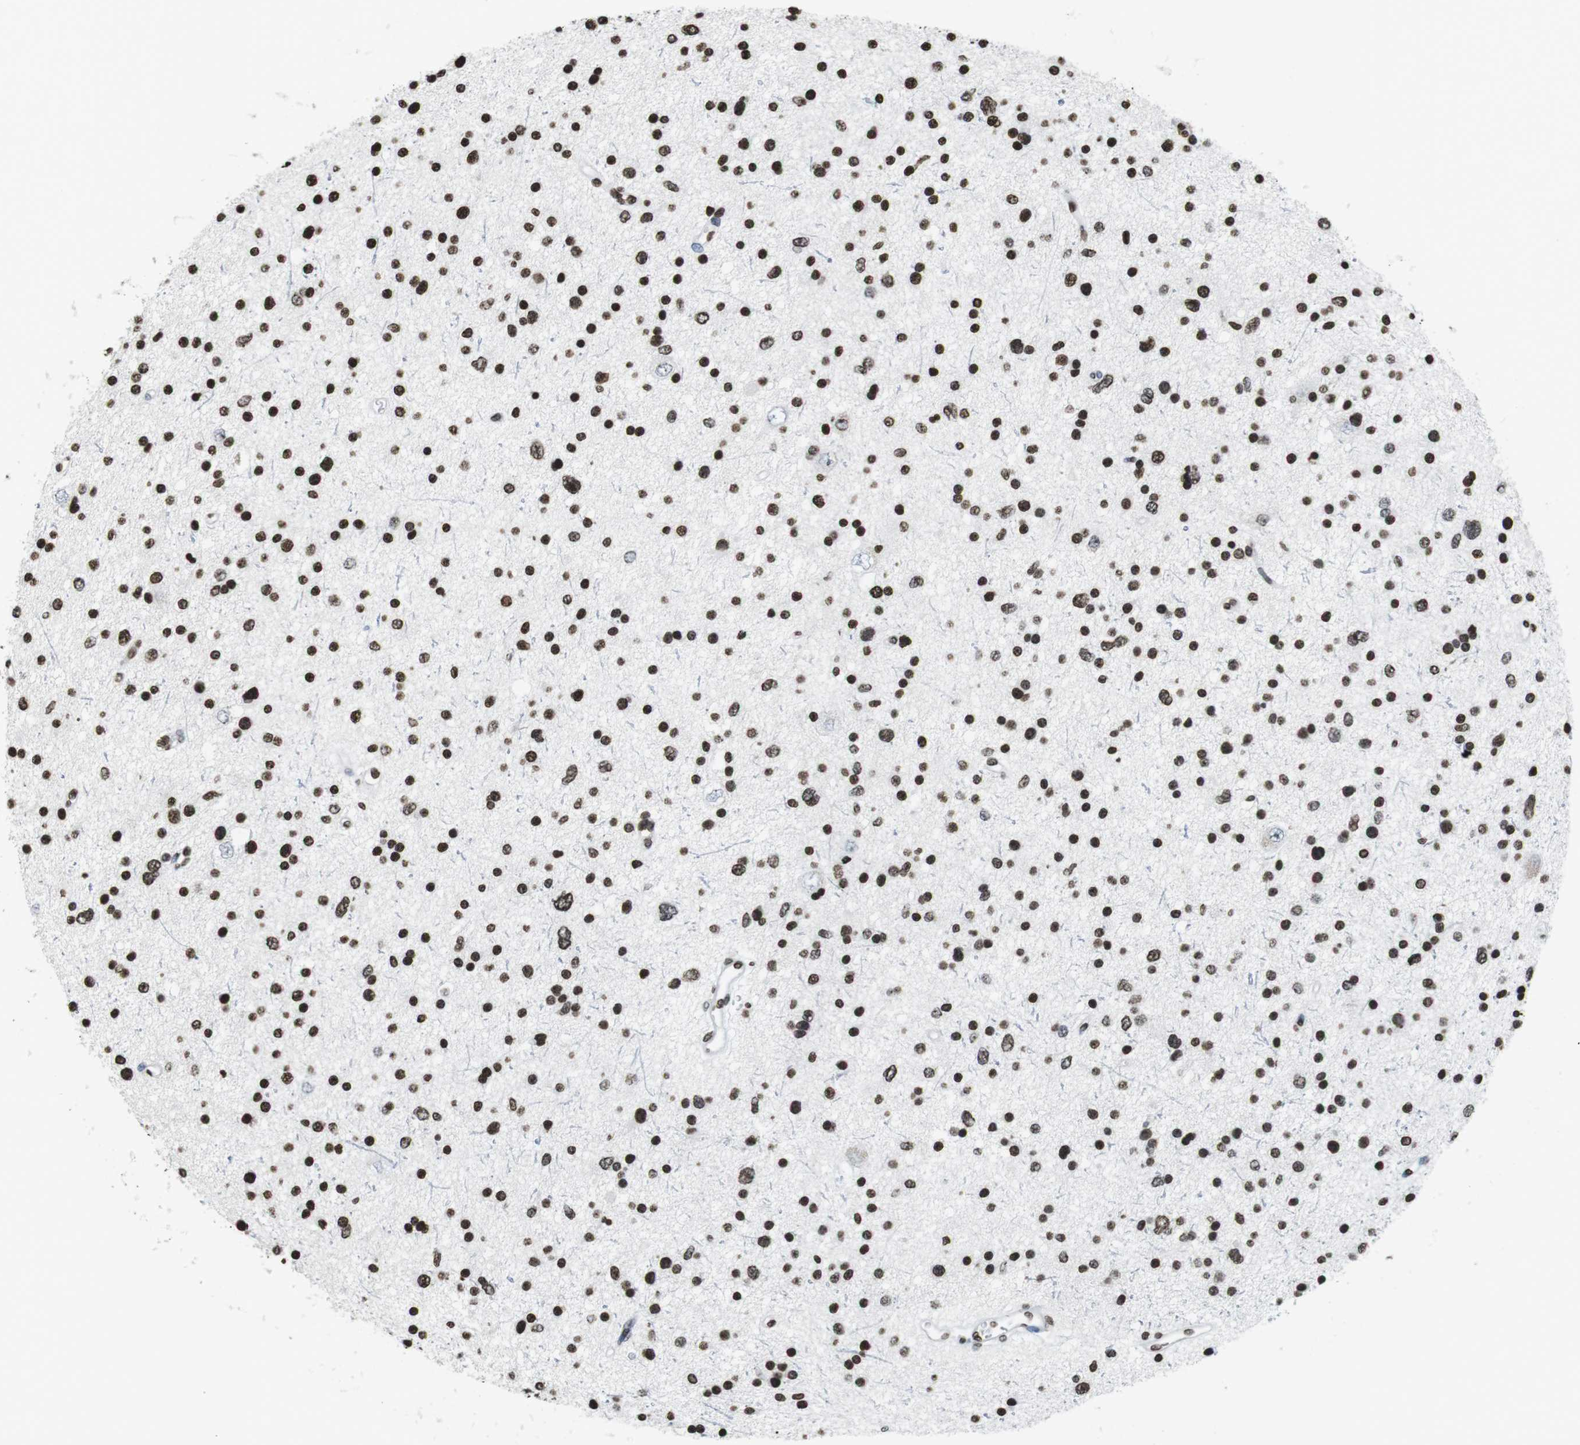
{"staining": {"intensity": "strong", "quantity": ">75%", "location": "nuclear"}, "tissue": "glioma", "cell_type": "Tumor cells", "image_type": "cancer", "snomed": [{"axis": "morphology", "description": "Glioma, malignant, Low grade"}, {"axis": "topography", "description": "Brain"}], "caption": "This is an image of IHC staining of malignant glioma (low-grade), which shows strong staining in the nuclear of tumor cells.", "gene": "BSX", "patient": {"sex": "female", "age": 37}}